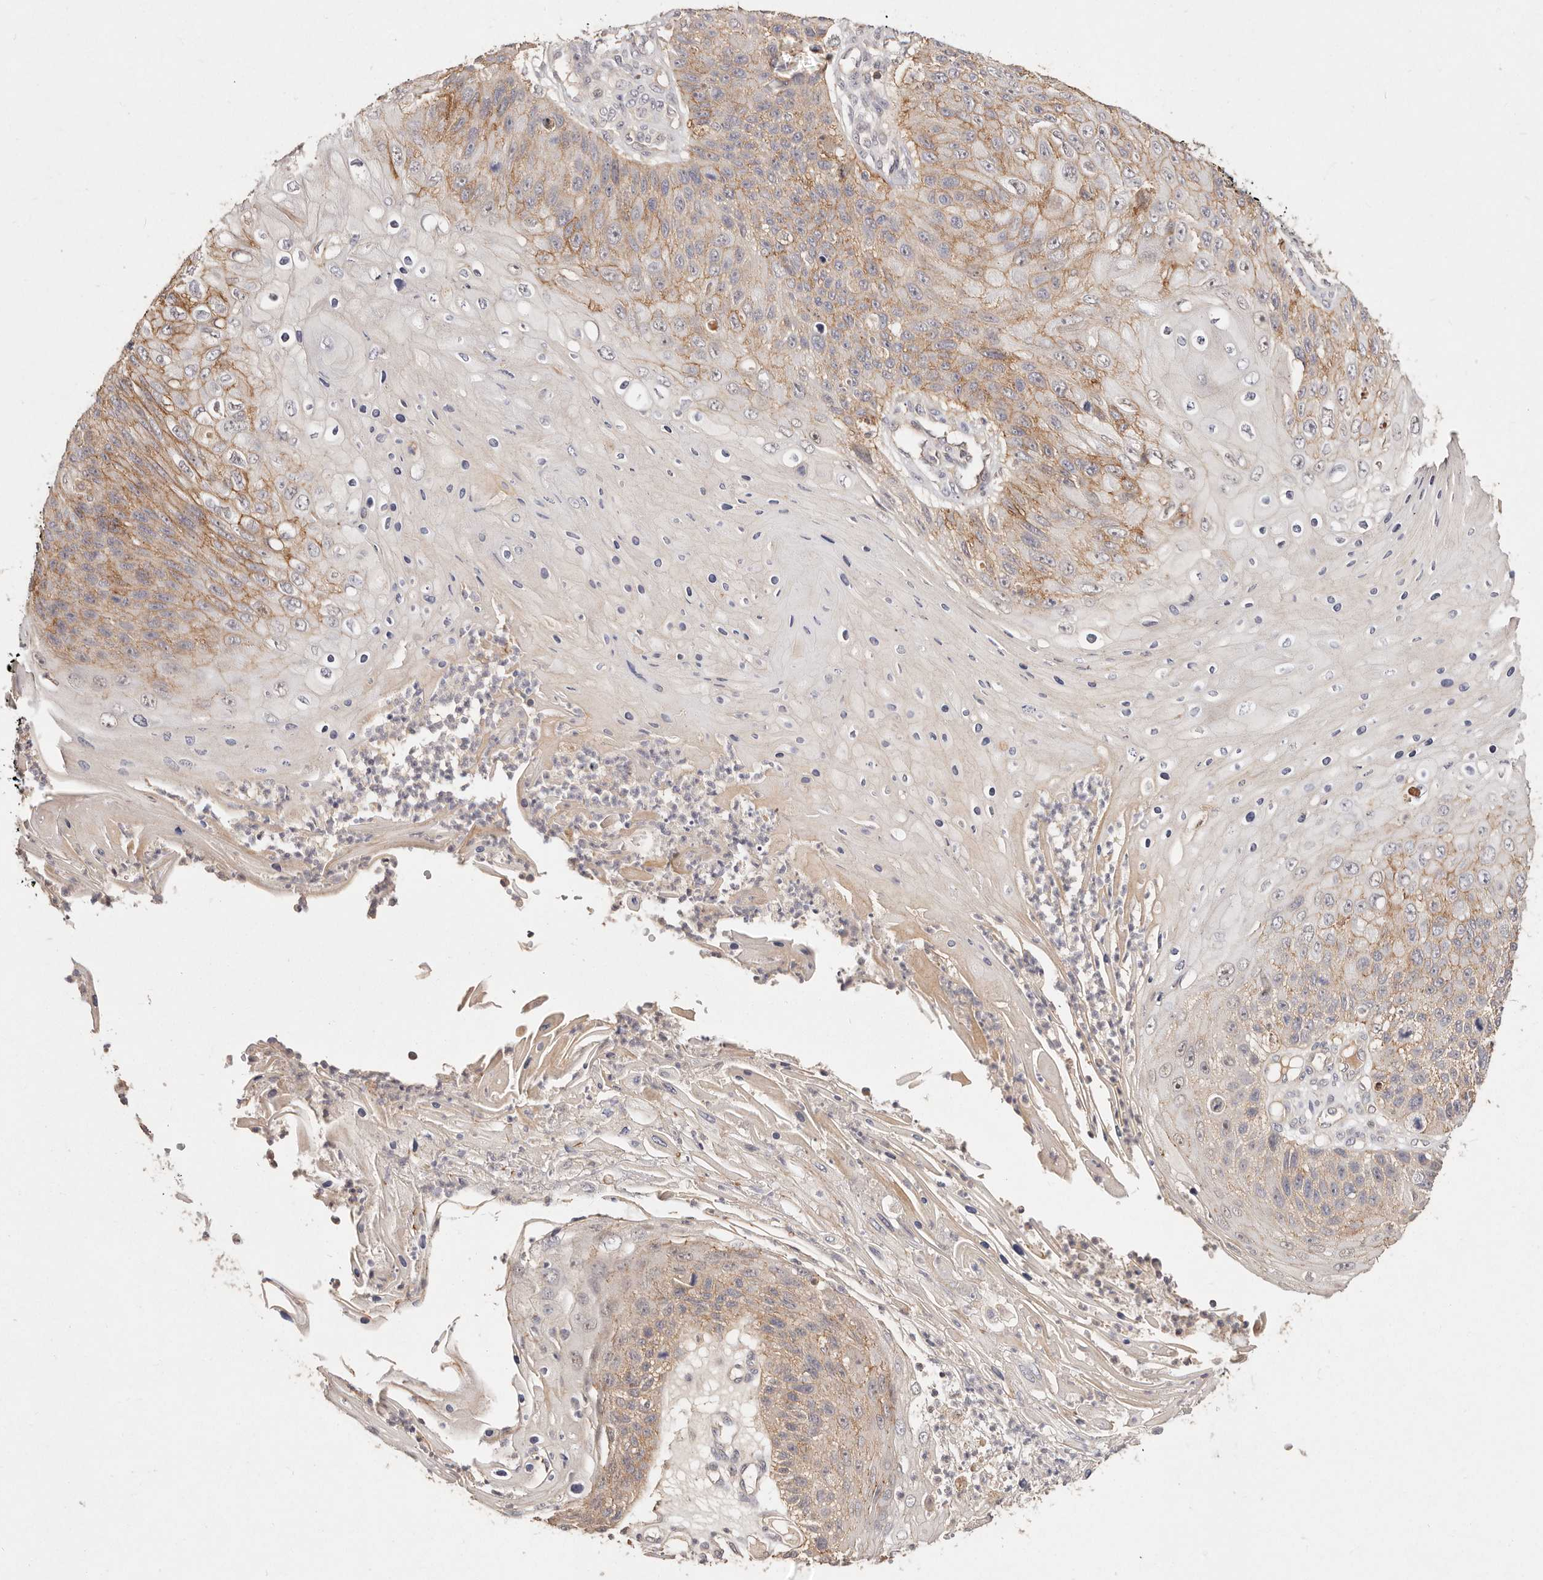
{"staining": {"intensity": "moderate", "quantity": "25%-75%", "location": "cytoplasmic/membranous"}, "tissue": "skin cancer", "cell_type": "Tumor cells", "image_type": "cancer", "snomed": [{"axis": "morphology", "description": "Squamous cell carcinoma, NOS"}, {"axis": "topography", "description": "Skin"}], "caption": "Moderate cytoplasmic/membranous positivity is present in about 25%-75% of tumor cells in skin cancer.", "gene": "CXADR", "patient": {"sex": "female", "age": 88}}